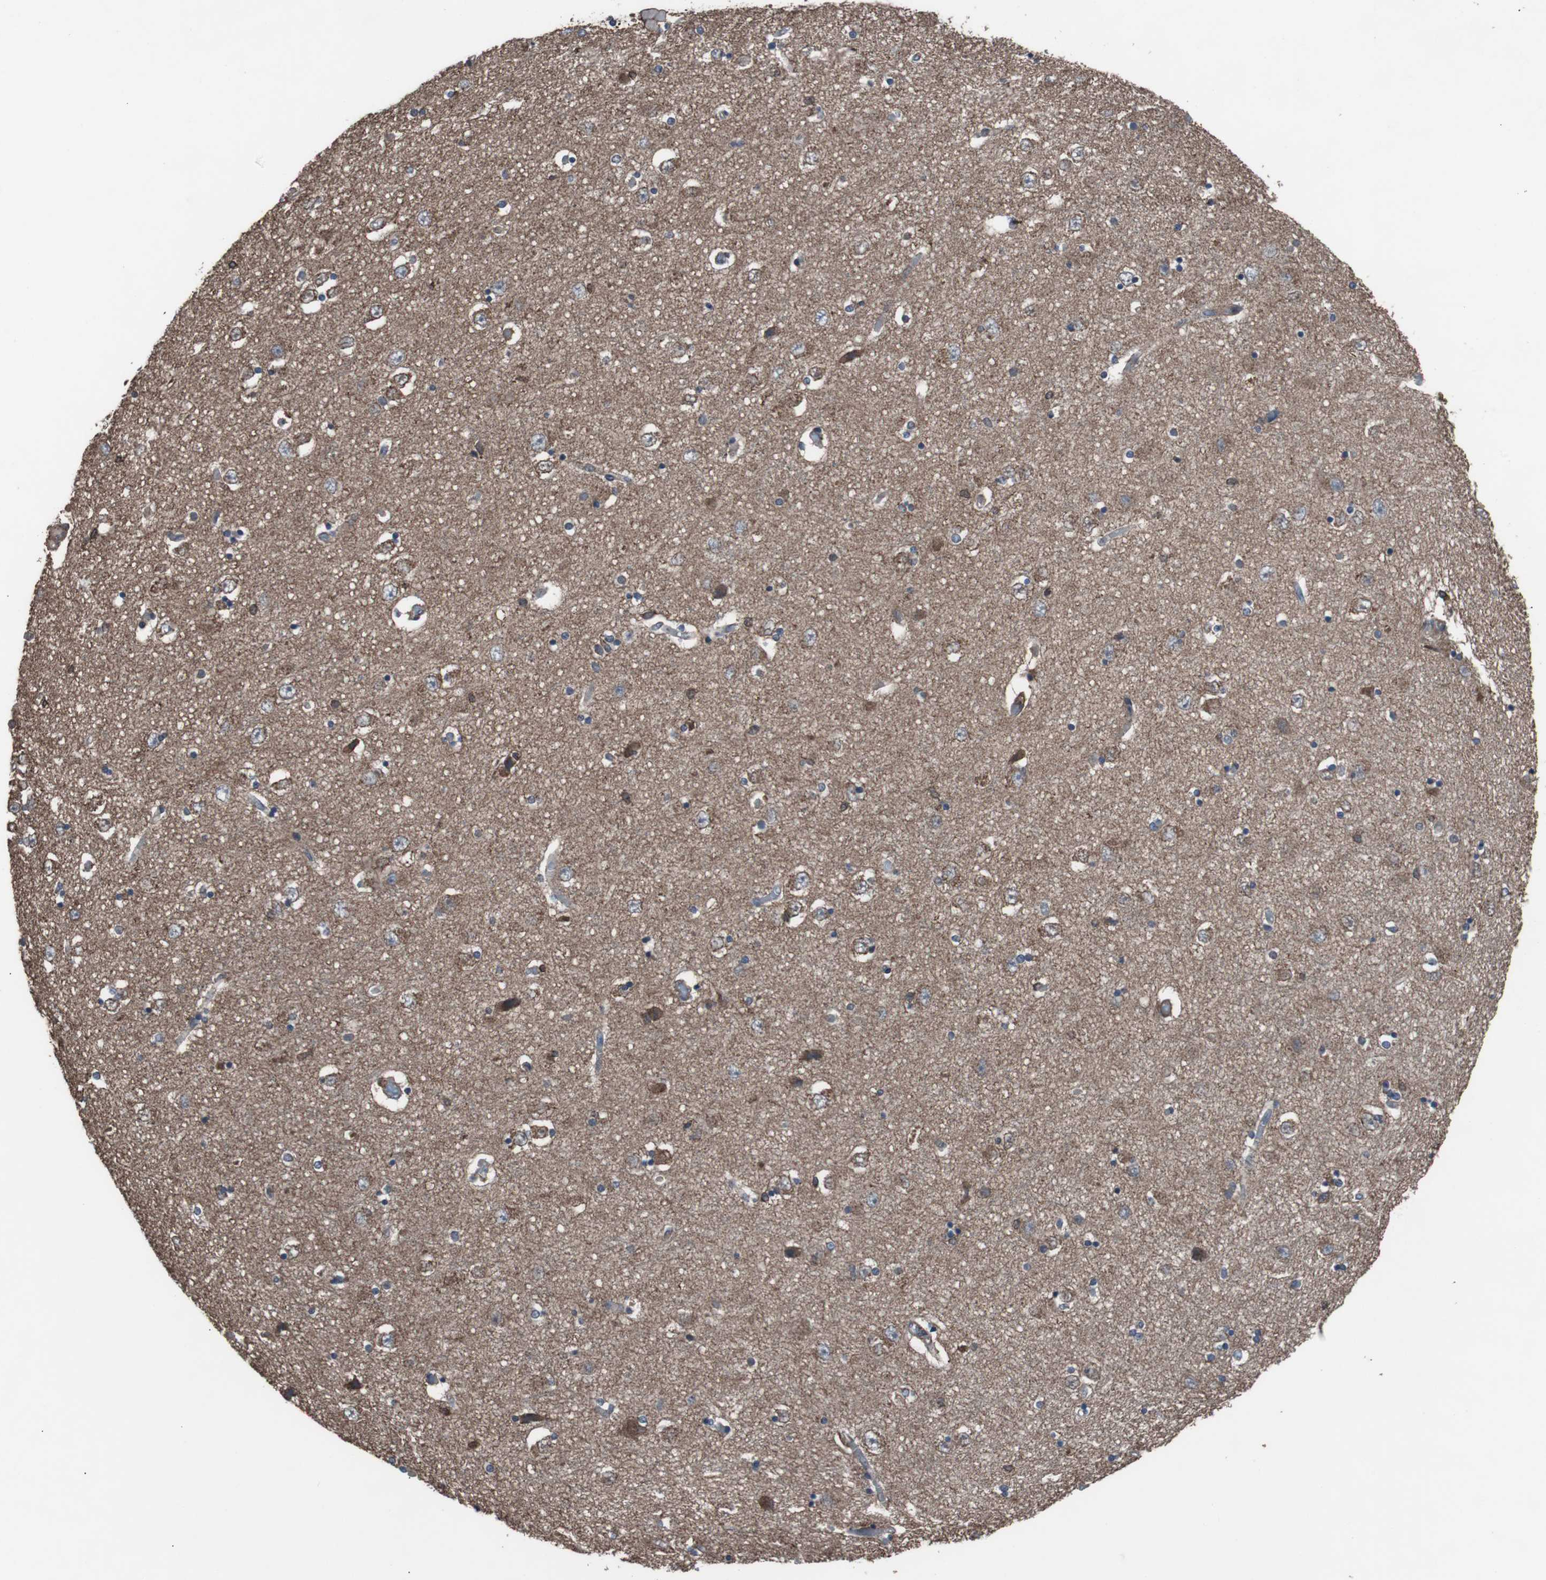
{"staining": {"intensity": "moderate", "quantity": "<25%", "location": "cytoplasmic/membranous"}, "tissue": "hippocampus", "cell_type": "Glial cells", "image_type": "normal", "snomed": [{"axis": "morphology", "description": "Normal tissue, NOS"}, {"axis": "topography", "description": "Hippocampus"}], "caption": "This image shows unremarkable hippocampus stained with immunohistochemistry (IHC) to label a protein in brown. The cytoplasmic/membranous of glial cells show moderate positivity for the protein. Nuclei are counter-stained blue.", "gene": "COL6A2", "patient": {"sex": "female", "age": 54}}